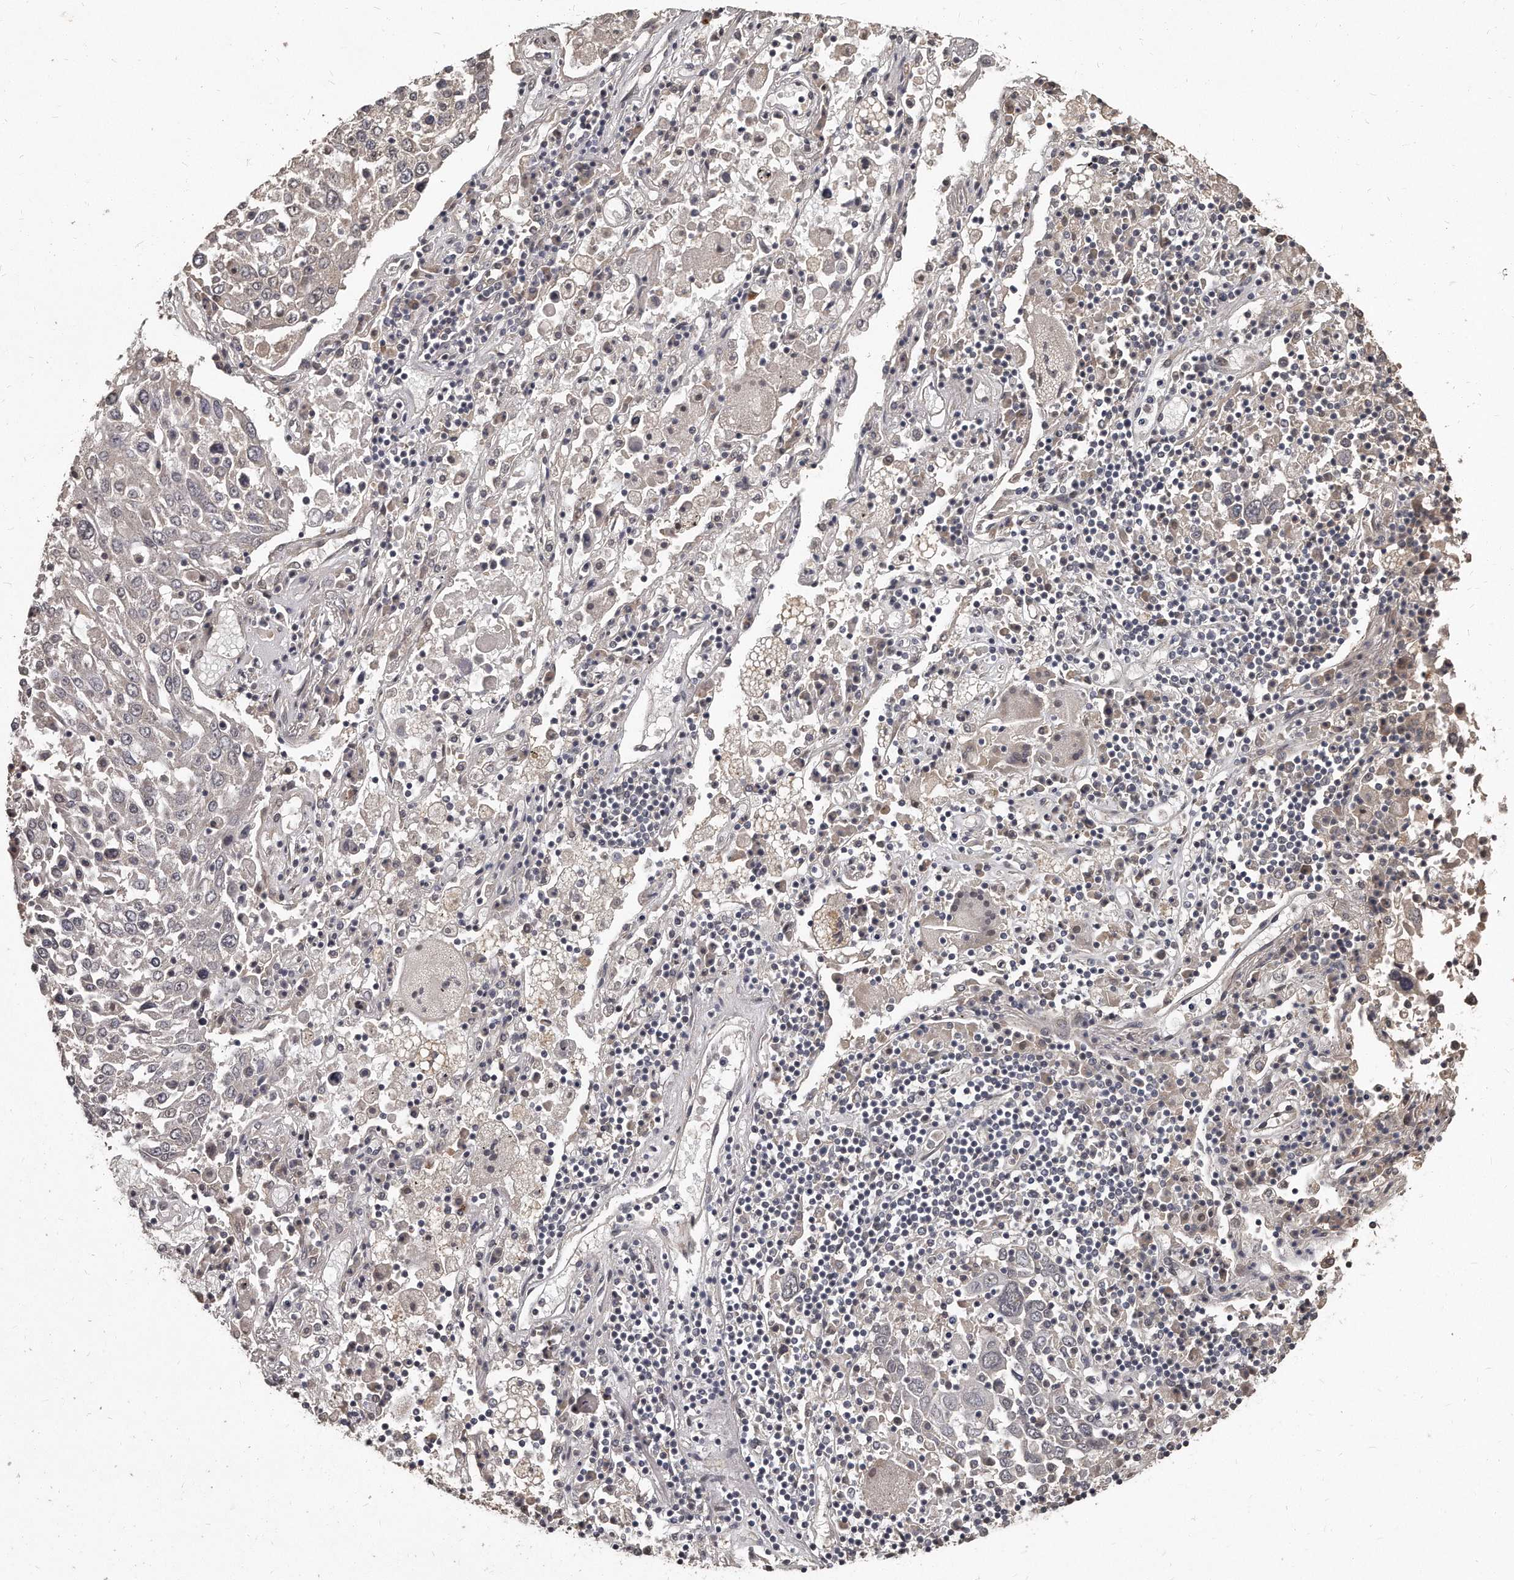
{"staining": {"intensity": "negative", "quantity": "none", "location": "none"}, "tissue": "lung cancer", "cell_type": "Tumor cells", "image_type": "cancer", "snomed": [{"axis": "morphology", "description": "Squamous cell carcinoma, NOS"}, {"axis": "topography", "description": "Lung"}], "caption": "IHC photomicrograph of human lung squamous cell carcinoma stained for a protein (brown), which reveals no expression in tumor cells.", "gene": "GRB10", "patient": {"sex": "male", "age": 65}}